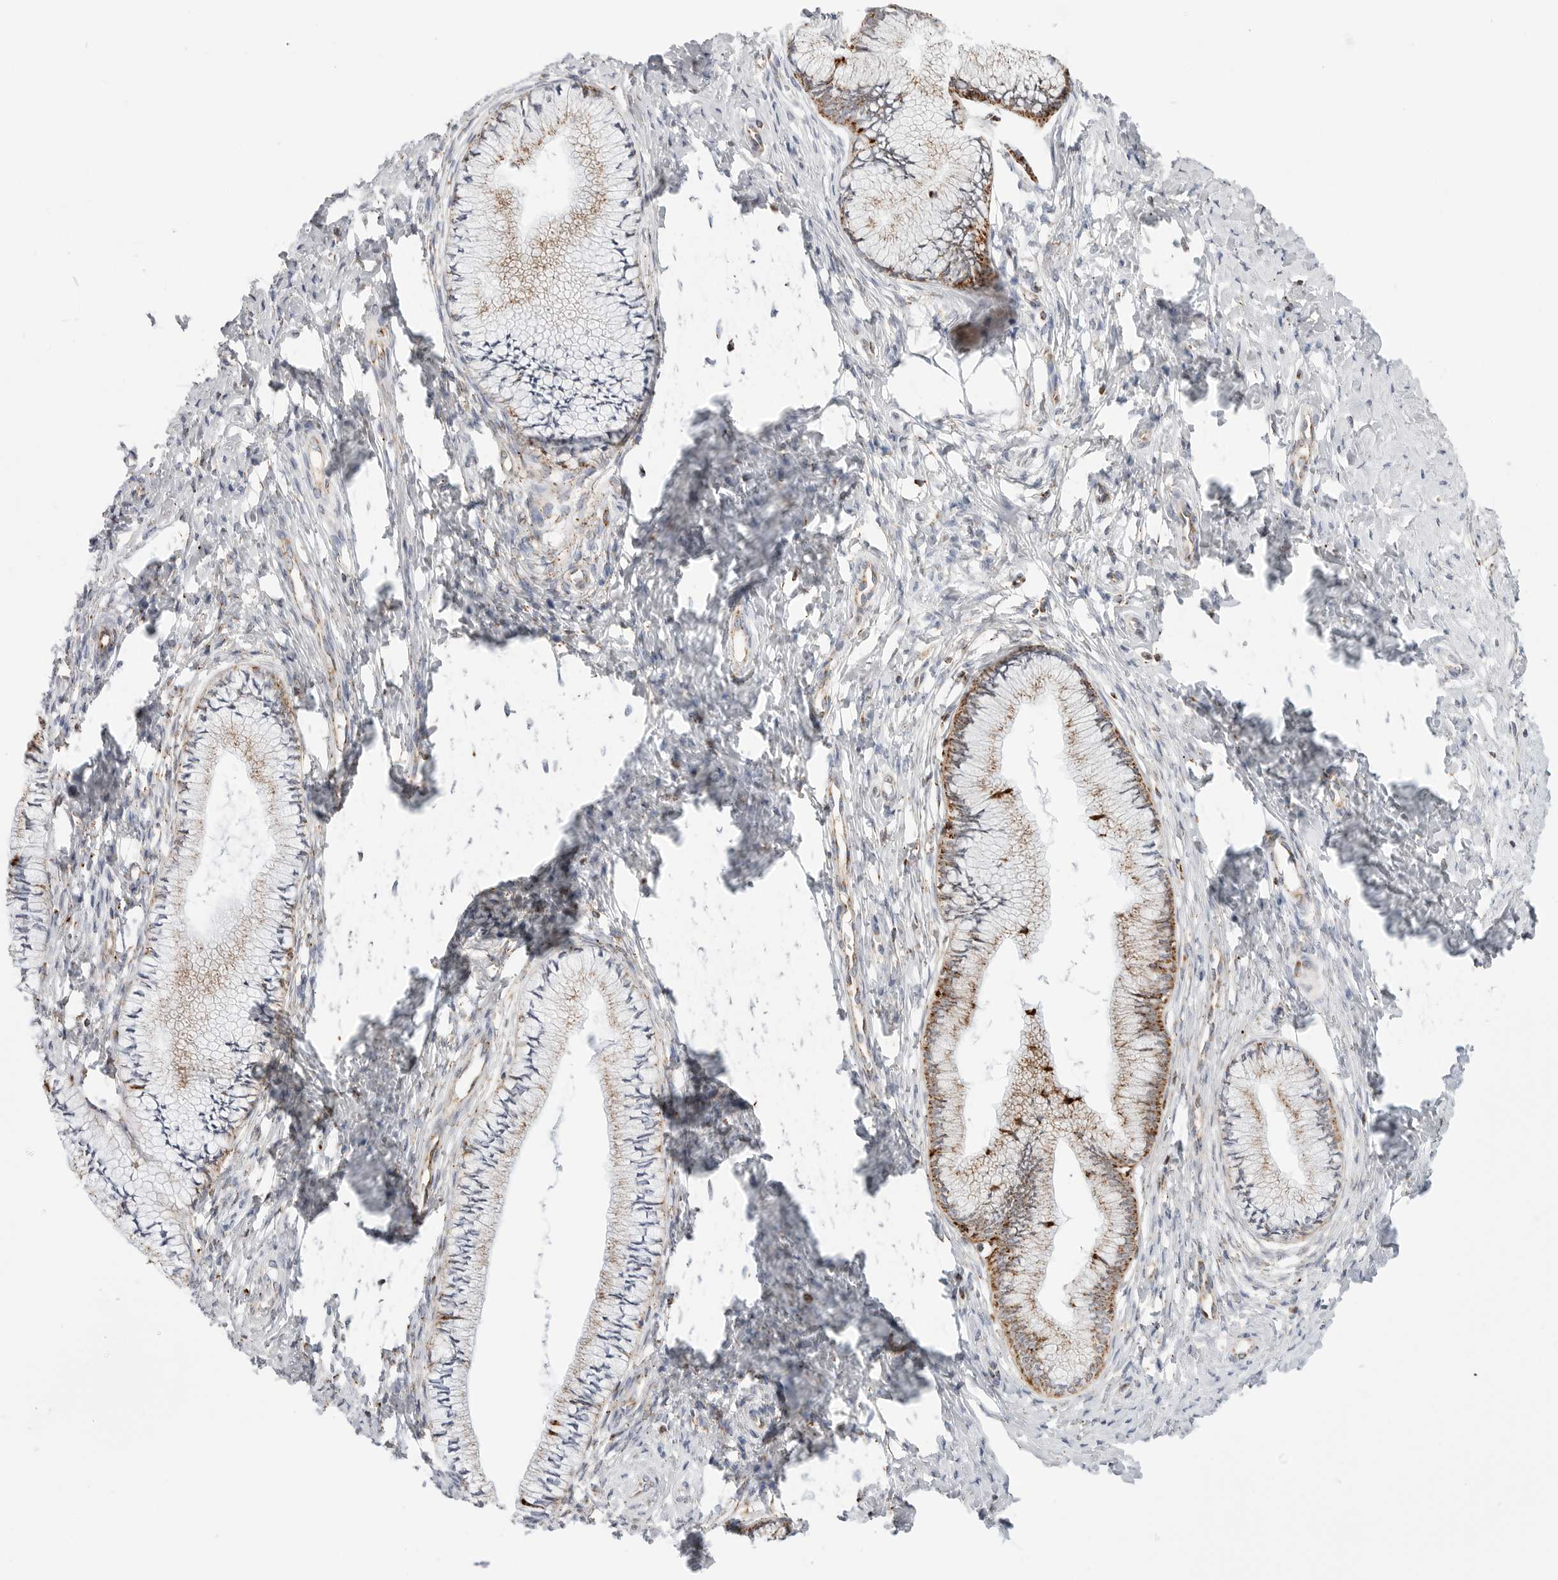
{"staining": {"intensity": "moderate", "quantity": "<25%", "location": "cytoplasmic/membranous"}, "tissue": "cervix", "cell_type": "Glandular cells", "image_type": "normal", "snomed": [{"axis": "morphology", "description": "Normal tissue, NOS"}, {"axis": "topography", "description": "Cervix"}], "caption": "Immunohistochemistry photomicrograph of benign cervix: cervix stained using IHC exhibits low levels of moderate protein expression localized specifically in the cytoplasmic/membranous of glandular cells, appearing as a cytoplasmic/membranous brown color.", "gene": "ATP5IF1", "patient": {"sex": "female", "age": 36}}